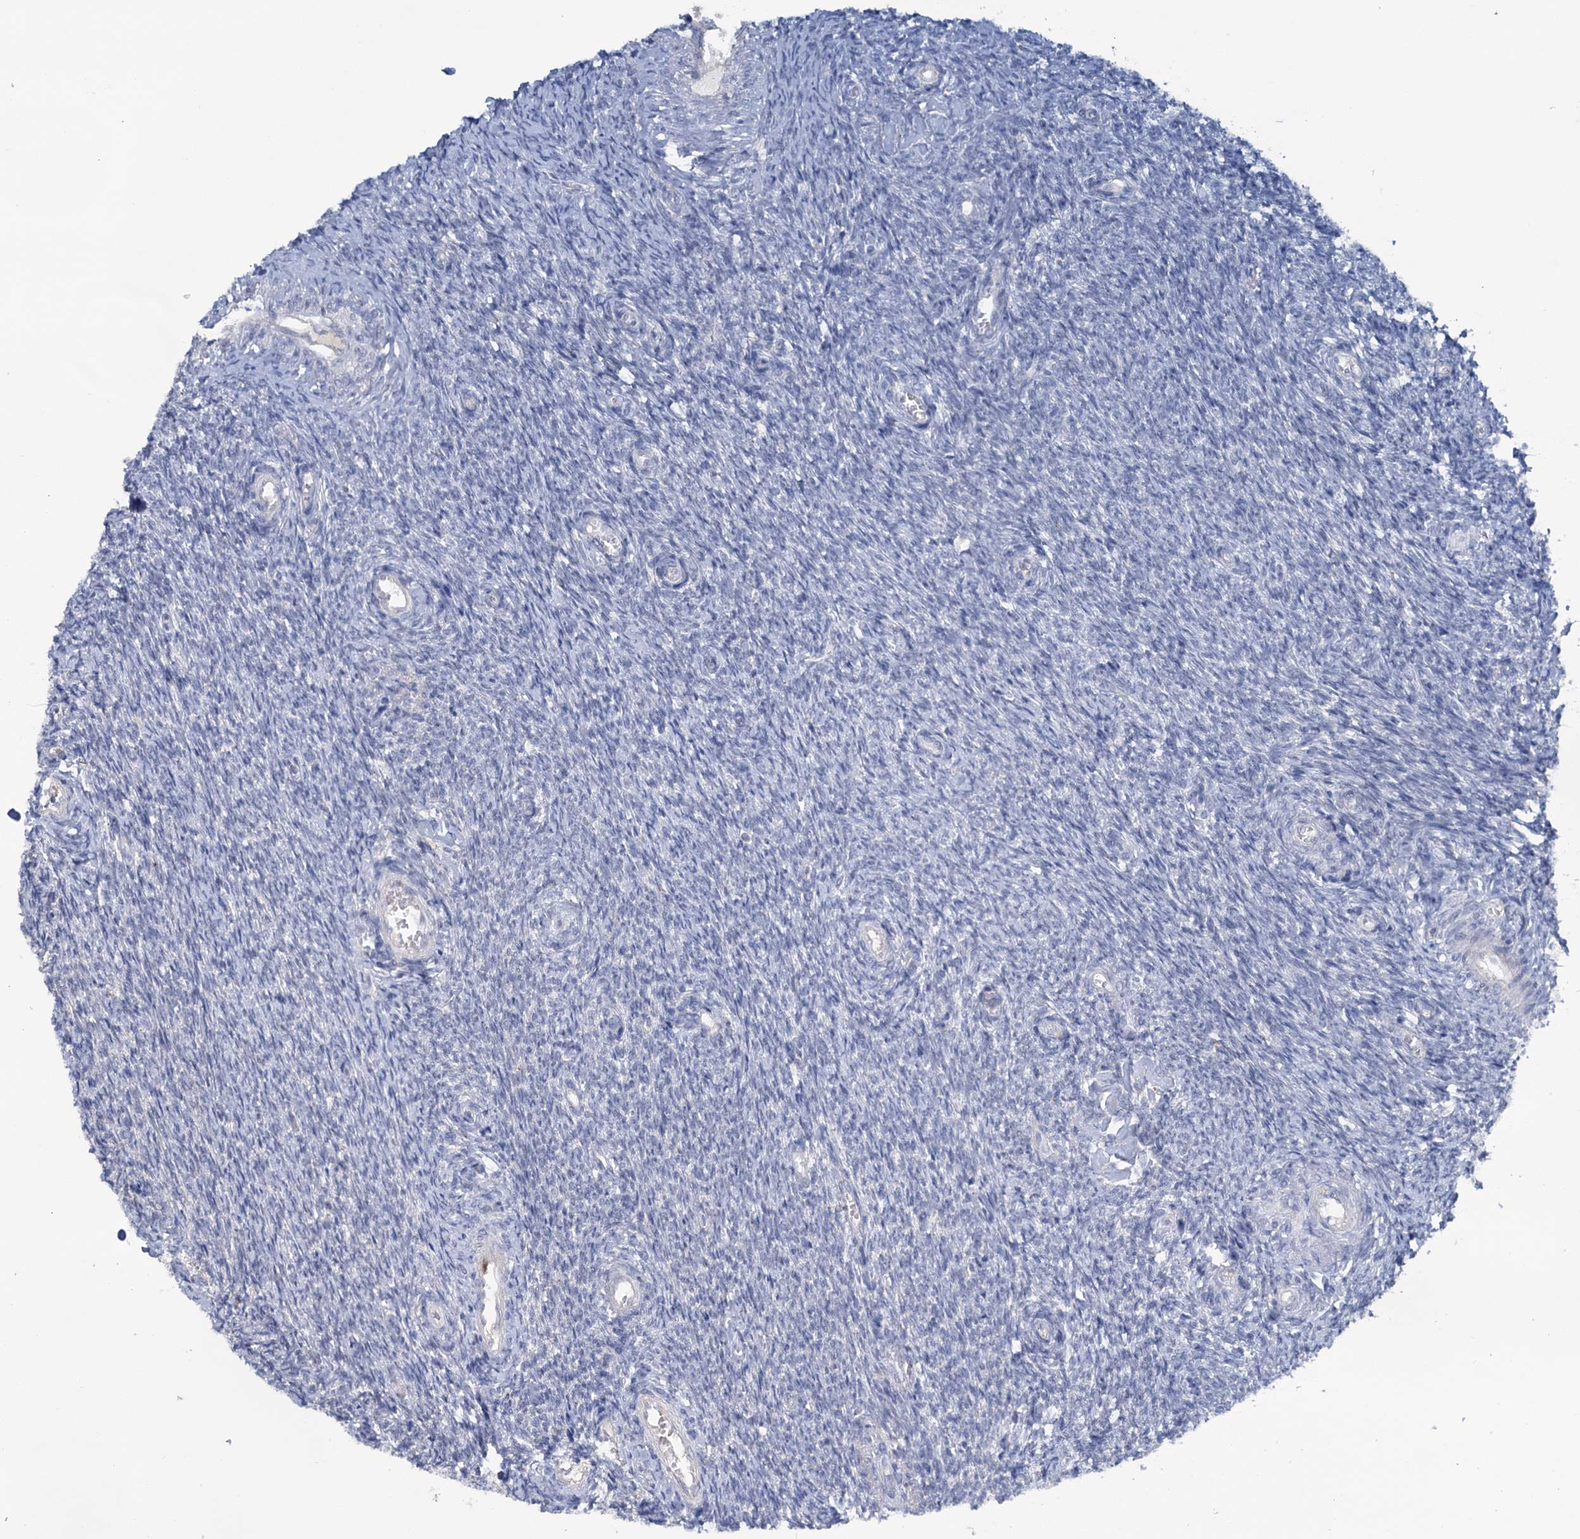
{"staining": {"intensity": "negative", "quantity": "none", "location": "none"}, "tissue": "ovary", "cell_type": "Follicle cells", "image_type": "normal", "snomed": [{"axis": "morphology", "description": "Normal tissue, NOS"}, {"axis": "topography", "description": "Ovary"}], "caption": "Immunohistochemistry (IHC) image of benign ovary: human ovary stained with DAB demonstrates no significant protein staining in follicle cells.", "gene": "FAM111B", "patient": {"sex": "female", "age": 44}}